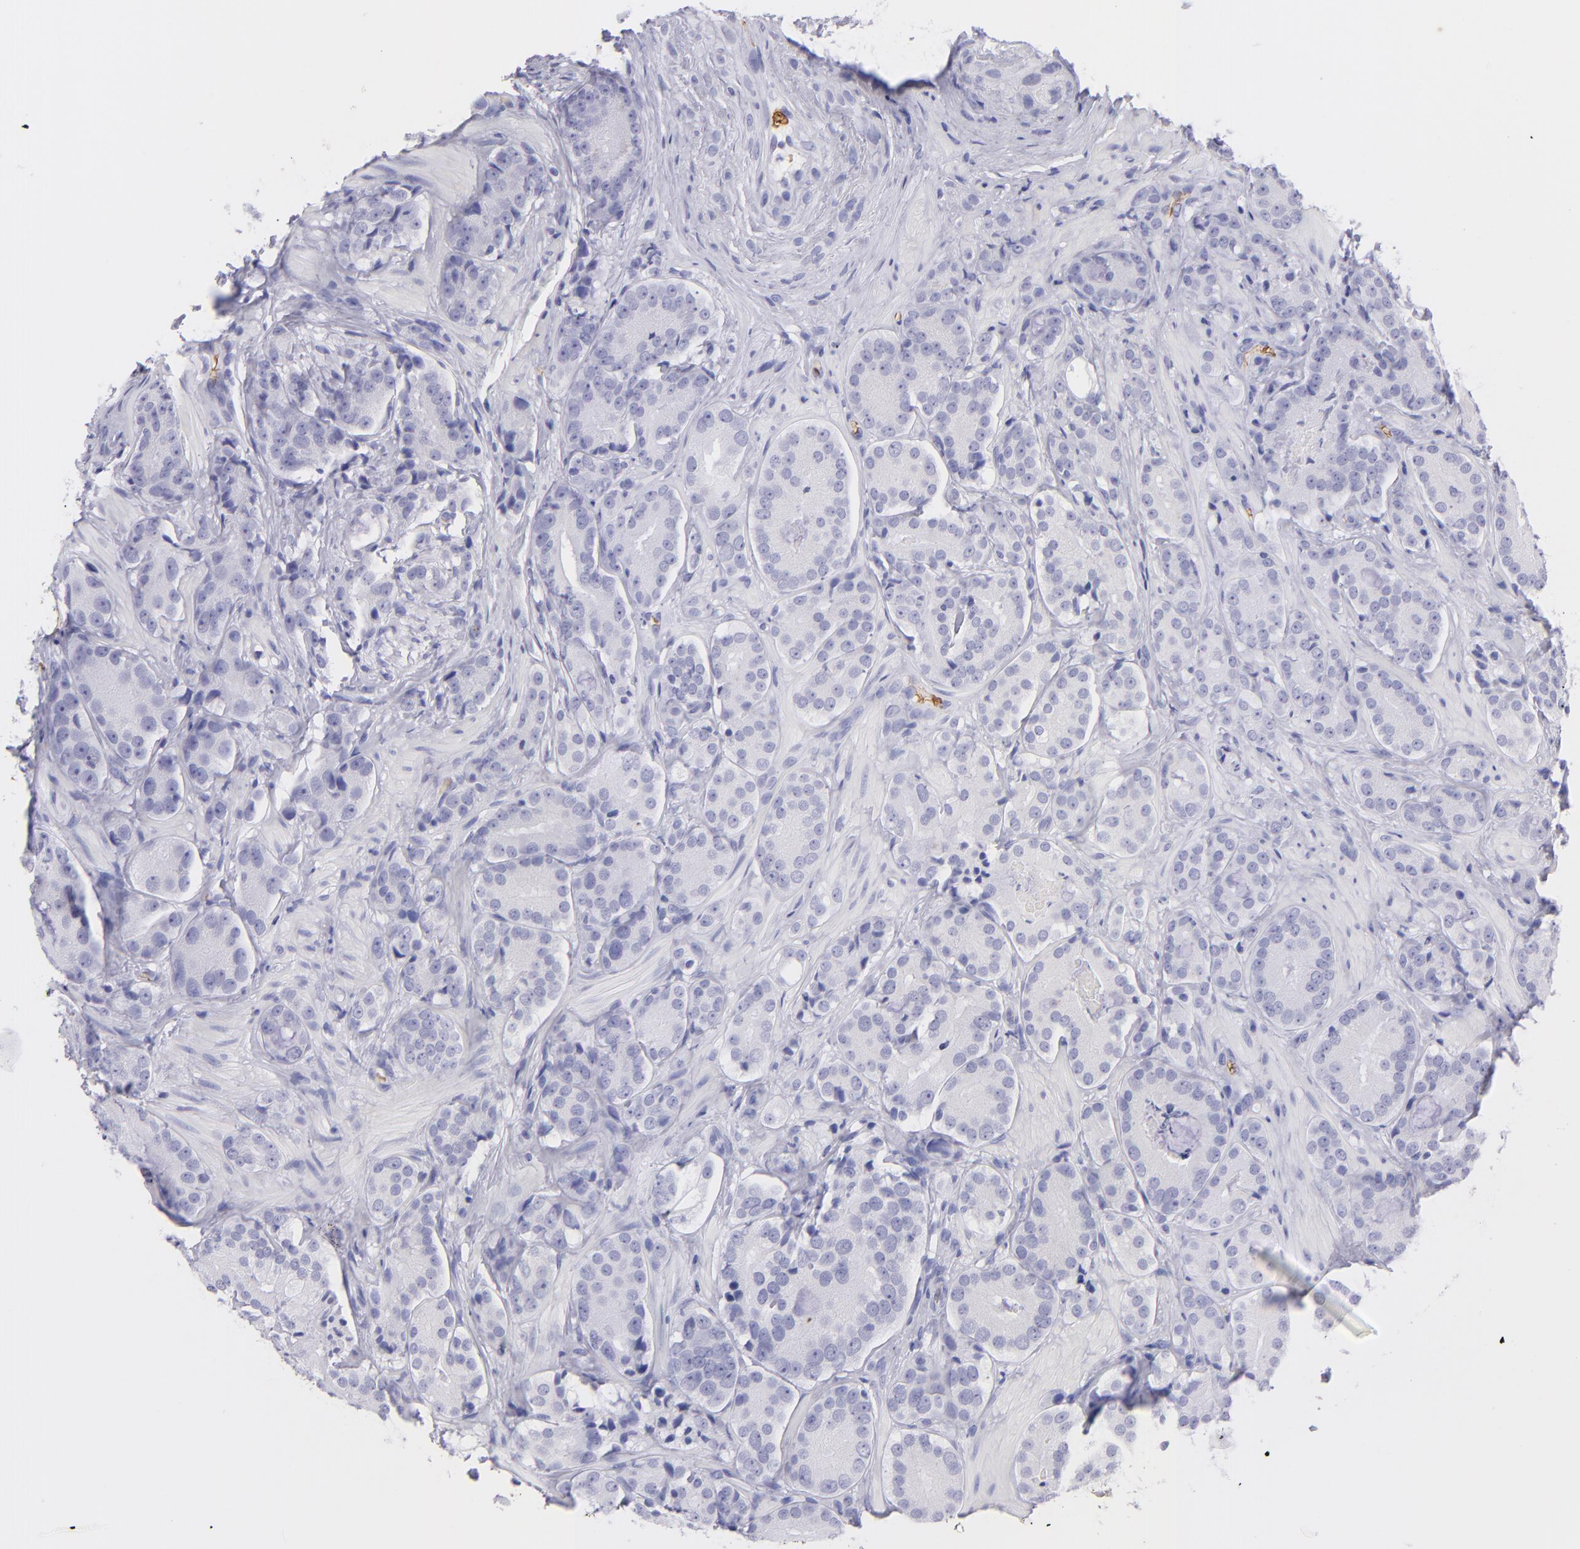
{"staining": {"intensity": "negative", "quantity": "none", "location": "none"}, "tissue": "prostate cancer", "cell_type": "Tumor cells", "image_type": "cancer", "snomed": [{"axis": "morphology", "description": "Adenocarcinoma, High grade"}, {"axis": "topography", "description": "Prostate"}], "caption": "This is an immunohistochemistry (IHC) micrograph of prostate cancer (high-grade adenocarcinoma). There is no staining in tumor cells.", "gene": "GYPA", "patient": {"sex": "male", "age": 70}}